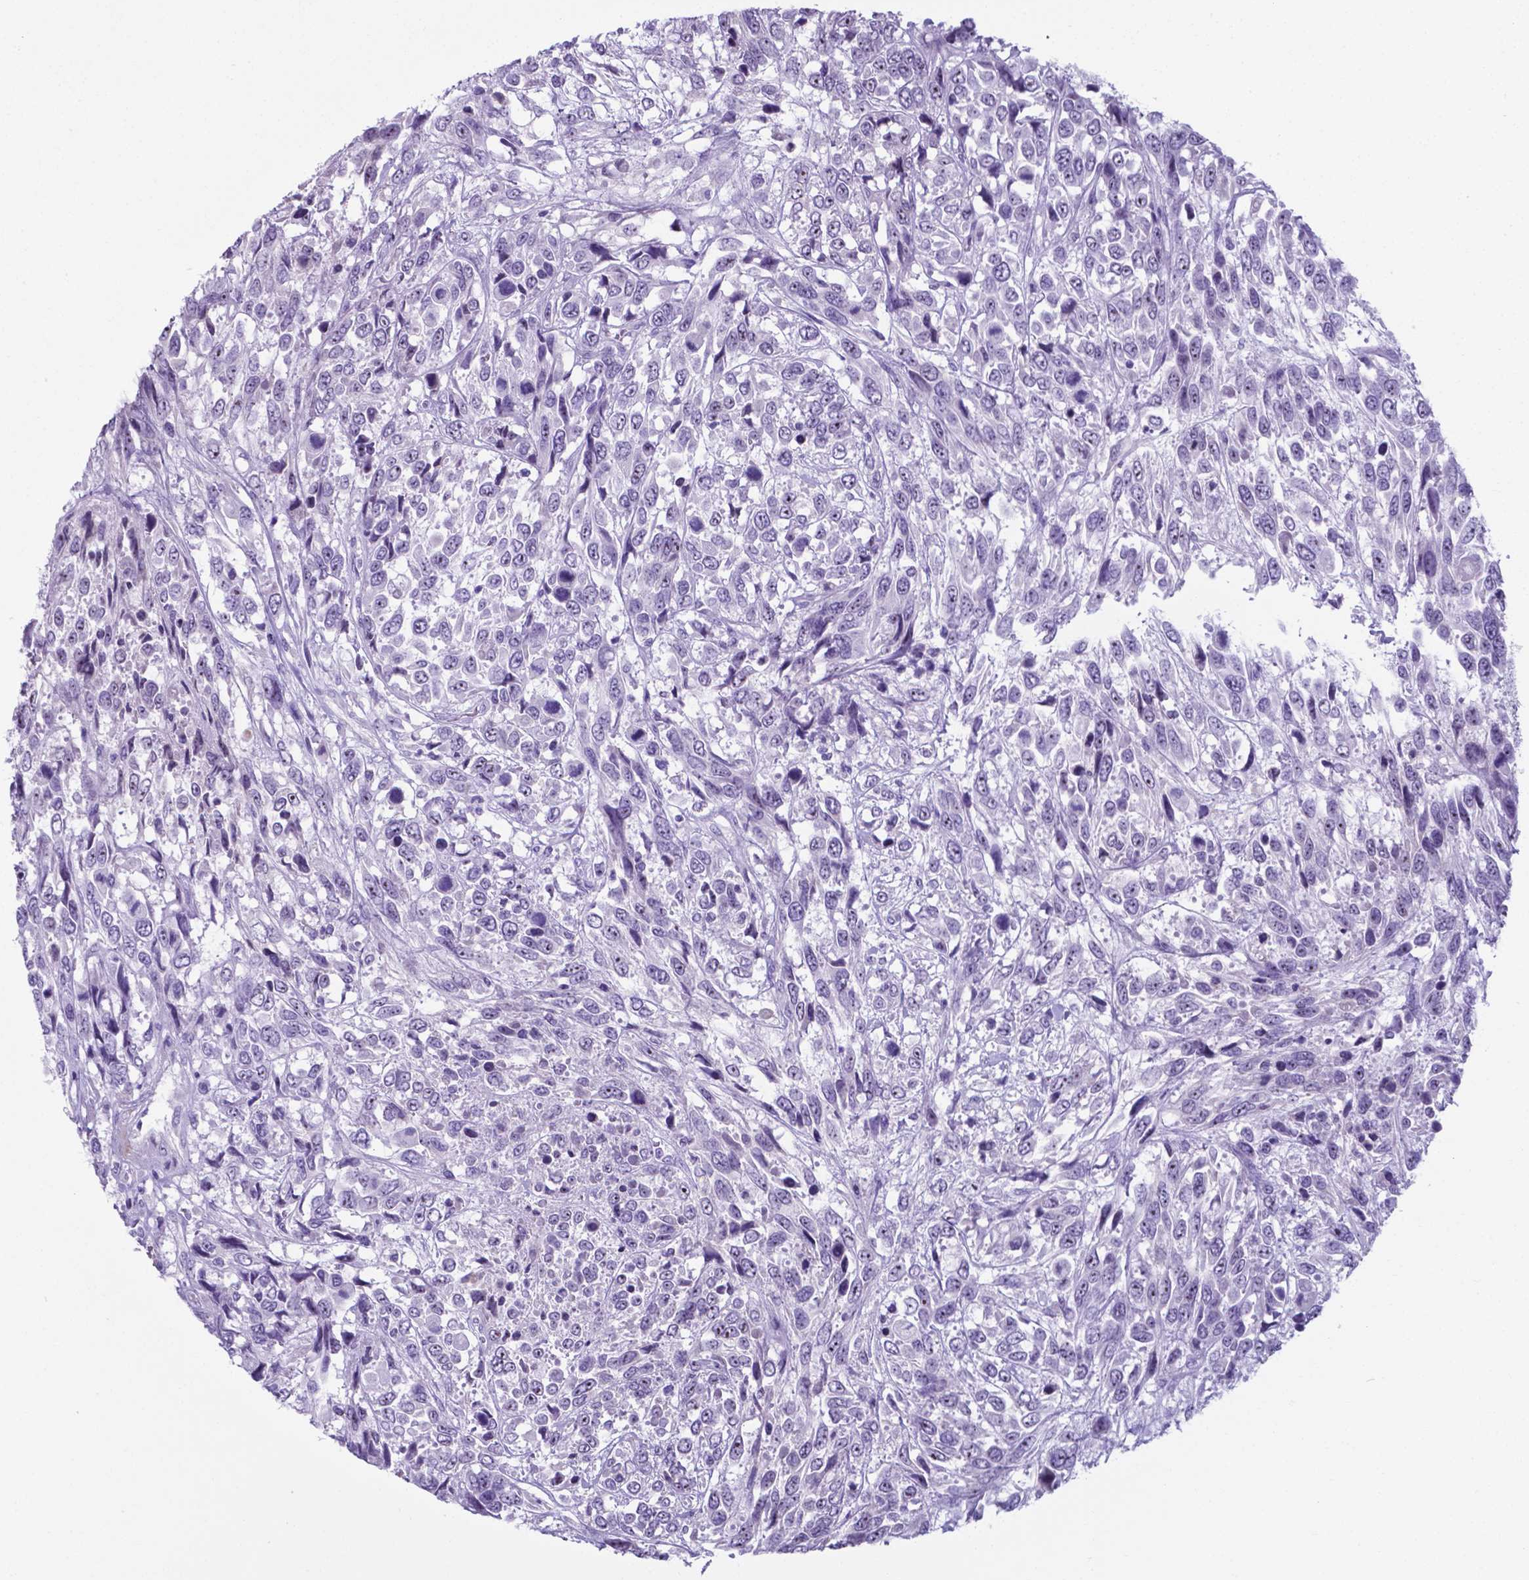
{"staining": {"intensity": "negative", "quantity": "none", "location": "none"}, "tissue": "urothelial cancer", "cell_type": "Tumor cells", "image_type": "cancer", "snomed": [{"axis": "morphology", "description": "Urothelial carcinoma, High grade"}, {"axis": "topography", "description": "Urinary bladder"}], "caption": "DAB immunohistochemical staining of human high-grade urothelial carcinoma shows no significant staining in tumor cells. (DAB (3,3'-diaminobenzidine) immunohistochemistry with hematoxylin counter stain).", "gene": "AP5B1", "patient": {"sex": "female", "age": 70}}